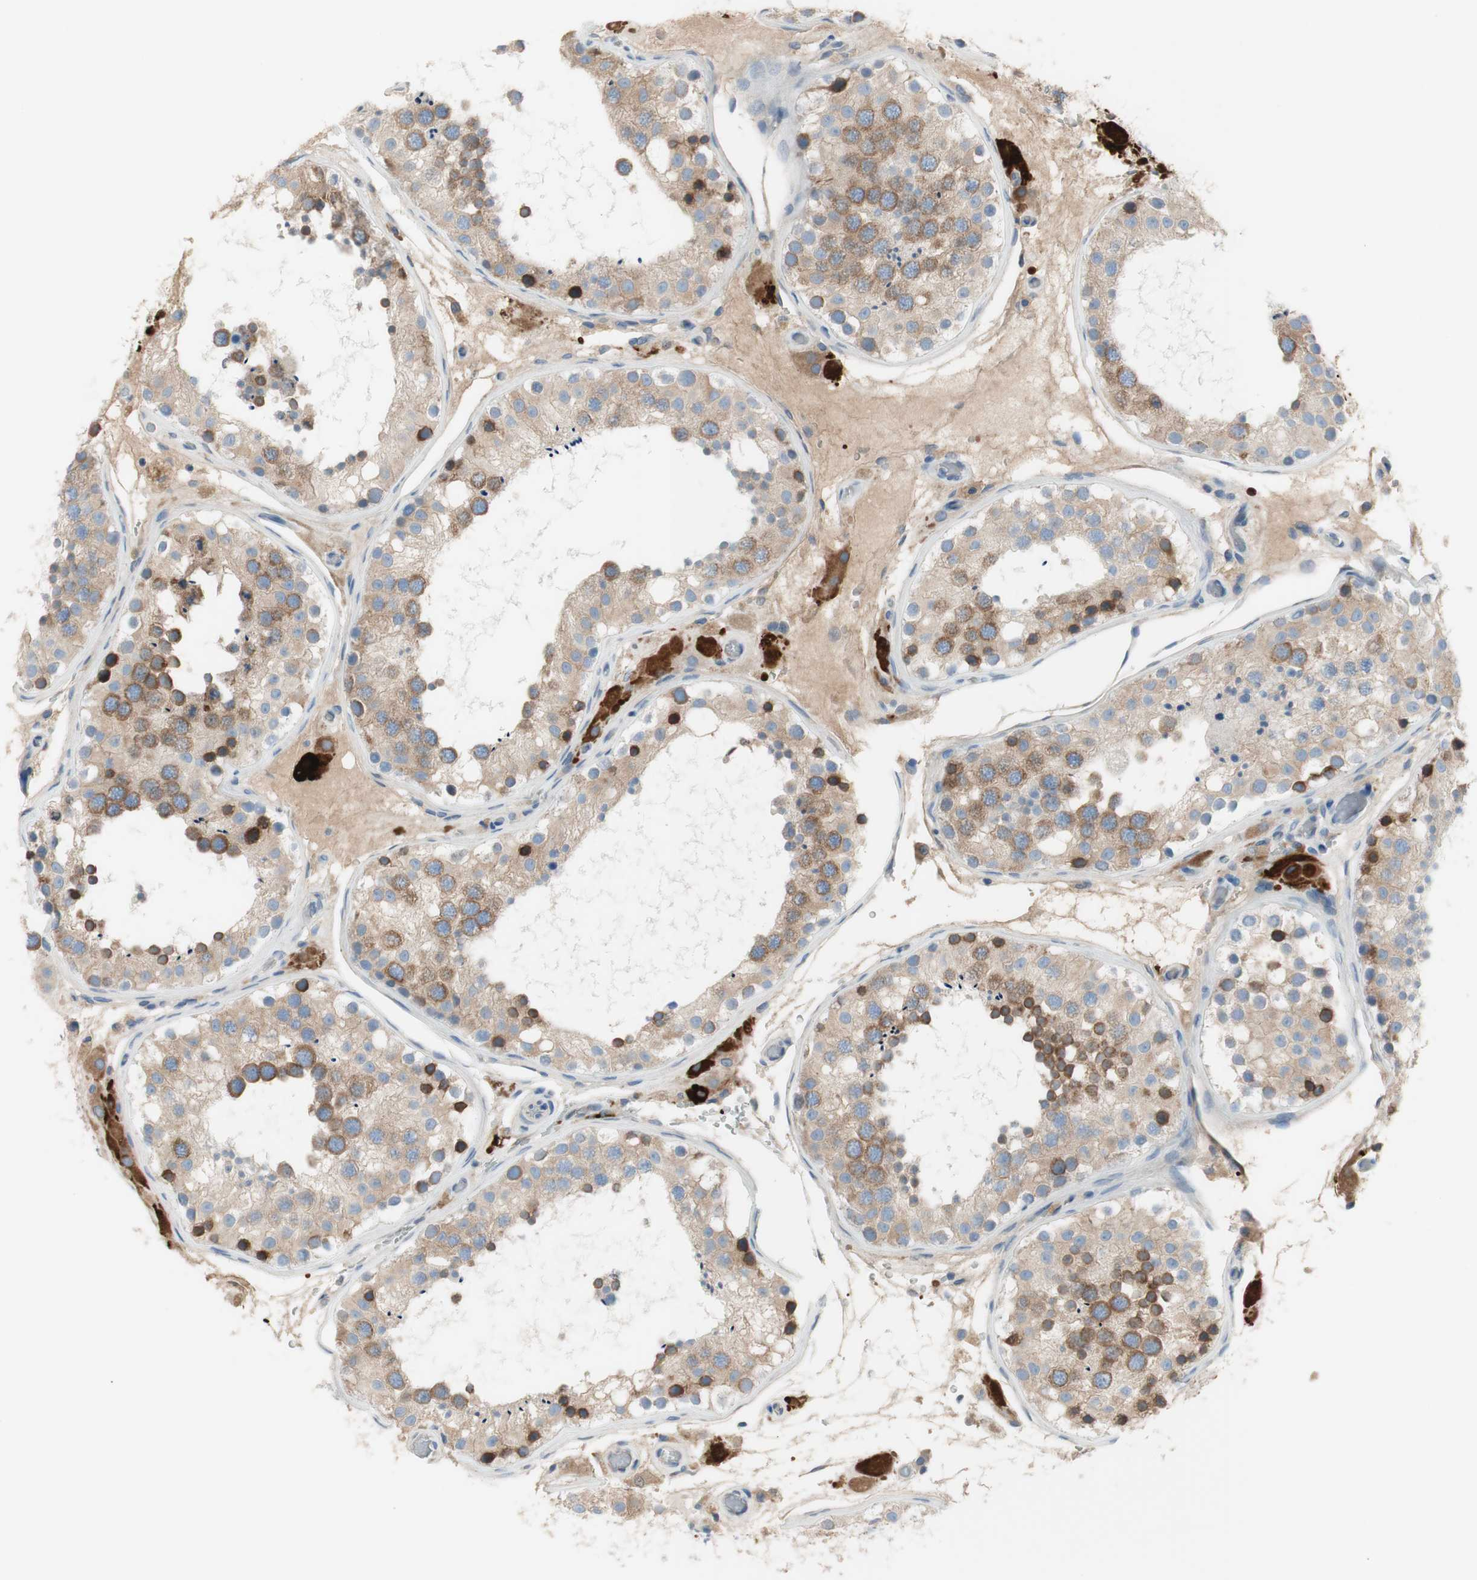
{"staining": {"intensity": "moderate", "quantity": ">75%", "location": "cytoplasmic/membranous"}, "tissue": "testis", "cell_type": "Cells in seminiferous ducts", "image_type": "normal", "snomed": [{"axis": "morphology", "description": "Normal tissue, NOS"}, {"axis": "topography", "description": "Testis"}, {"axis": "topography", "description": "Epididymis"}], "caption": "Immunohistochemistry photomicrograph of normal testis: testis stained using immunohistochemistry demonstrates medium levels of moderate protein expression localized specifically in the cytoplasmic/membranous of cells in seminiferous ducts, appearing as a cytoplasmic/membranous brown color.", "gene": "FDFT1", "patient": {"sex": "male", "age": 26}}